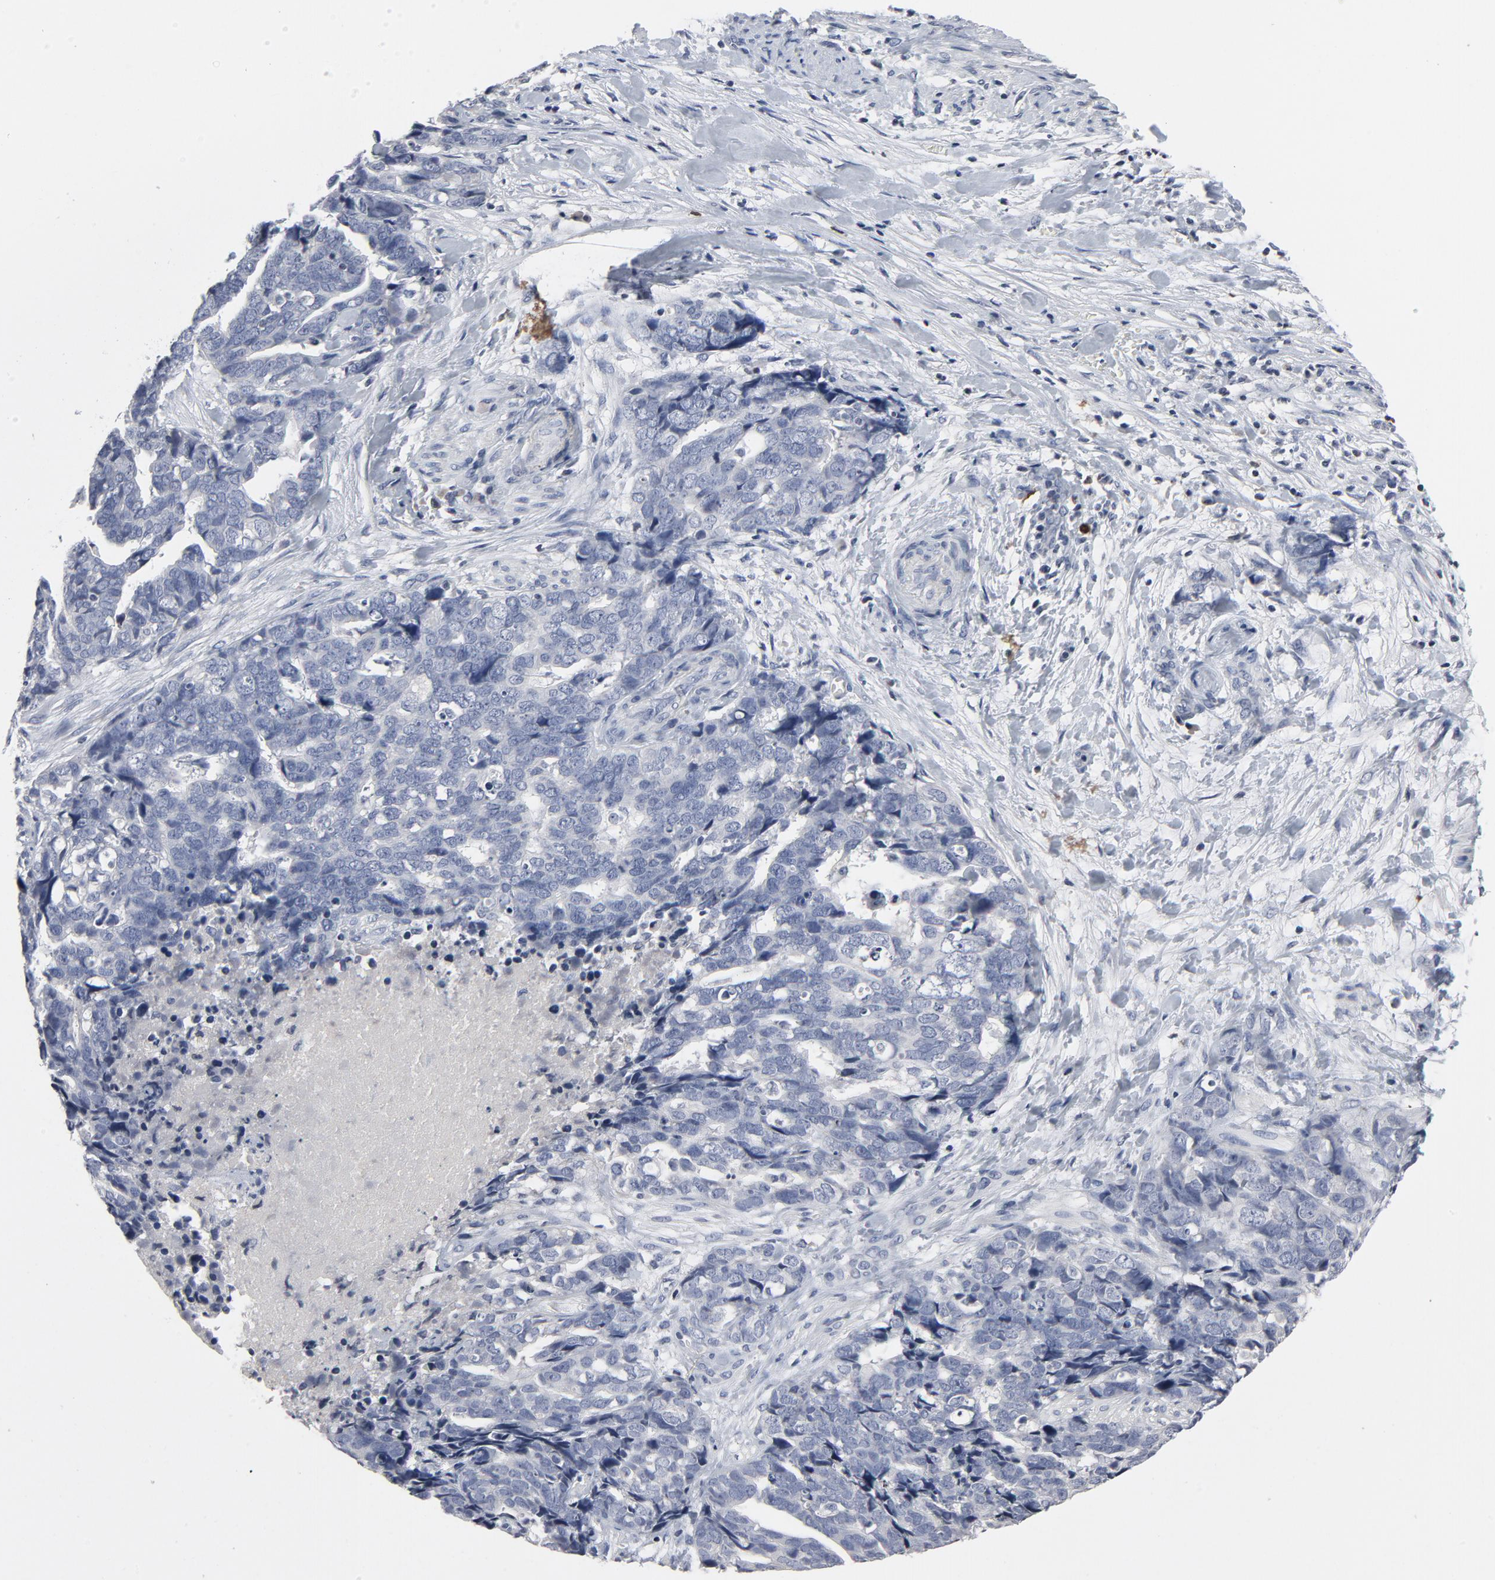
{"staining": {"intensity": "negative", "quantity": "none", "location": "none"}, "tissue": "ovarian cancer", "cell_type": "Tumor cells", "image_type": "cancer", "snomed": [{"axis": "morphology", "description": "Normal tissue, NOS"}, {"axis": "morphology", "description": "Cystadenocarcinoma, serous, NOS"}, {"axis": "topography", "description": "Fallopian tube"}, {"axis": "topography", "description": "Ovary"}], "caption": "This photomicrograph is of ovarian serous cystadenocarcinoma stained with IHC to label a protein in brown with the nuclei are counter-stained blue. There is no expression in tumor cells. (DAB immunohistochemistry visualized using brightfield microscopy, high magnification).", "gene": "TCL1A", "patient": {"sex": "female", "age": 56}}